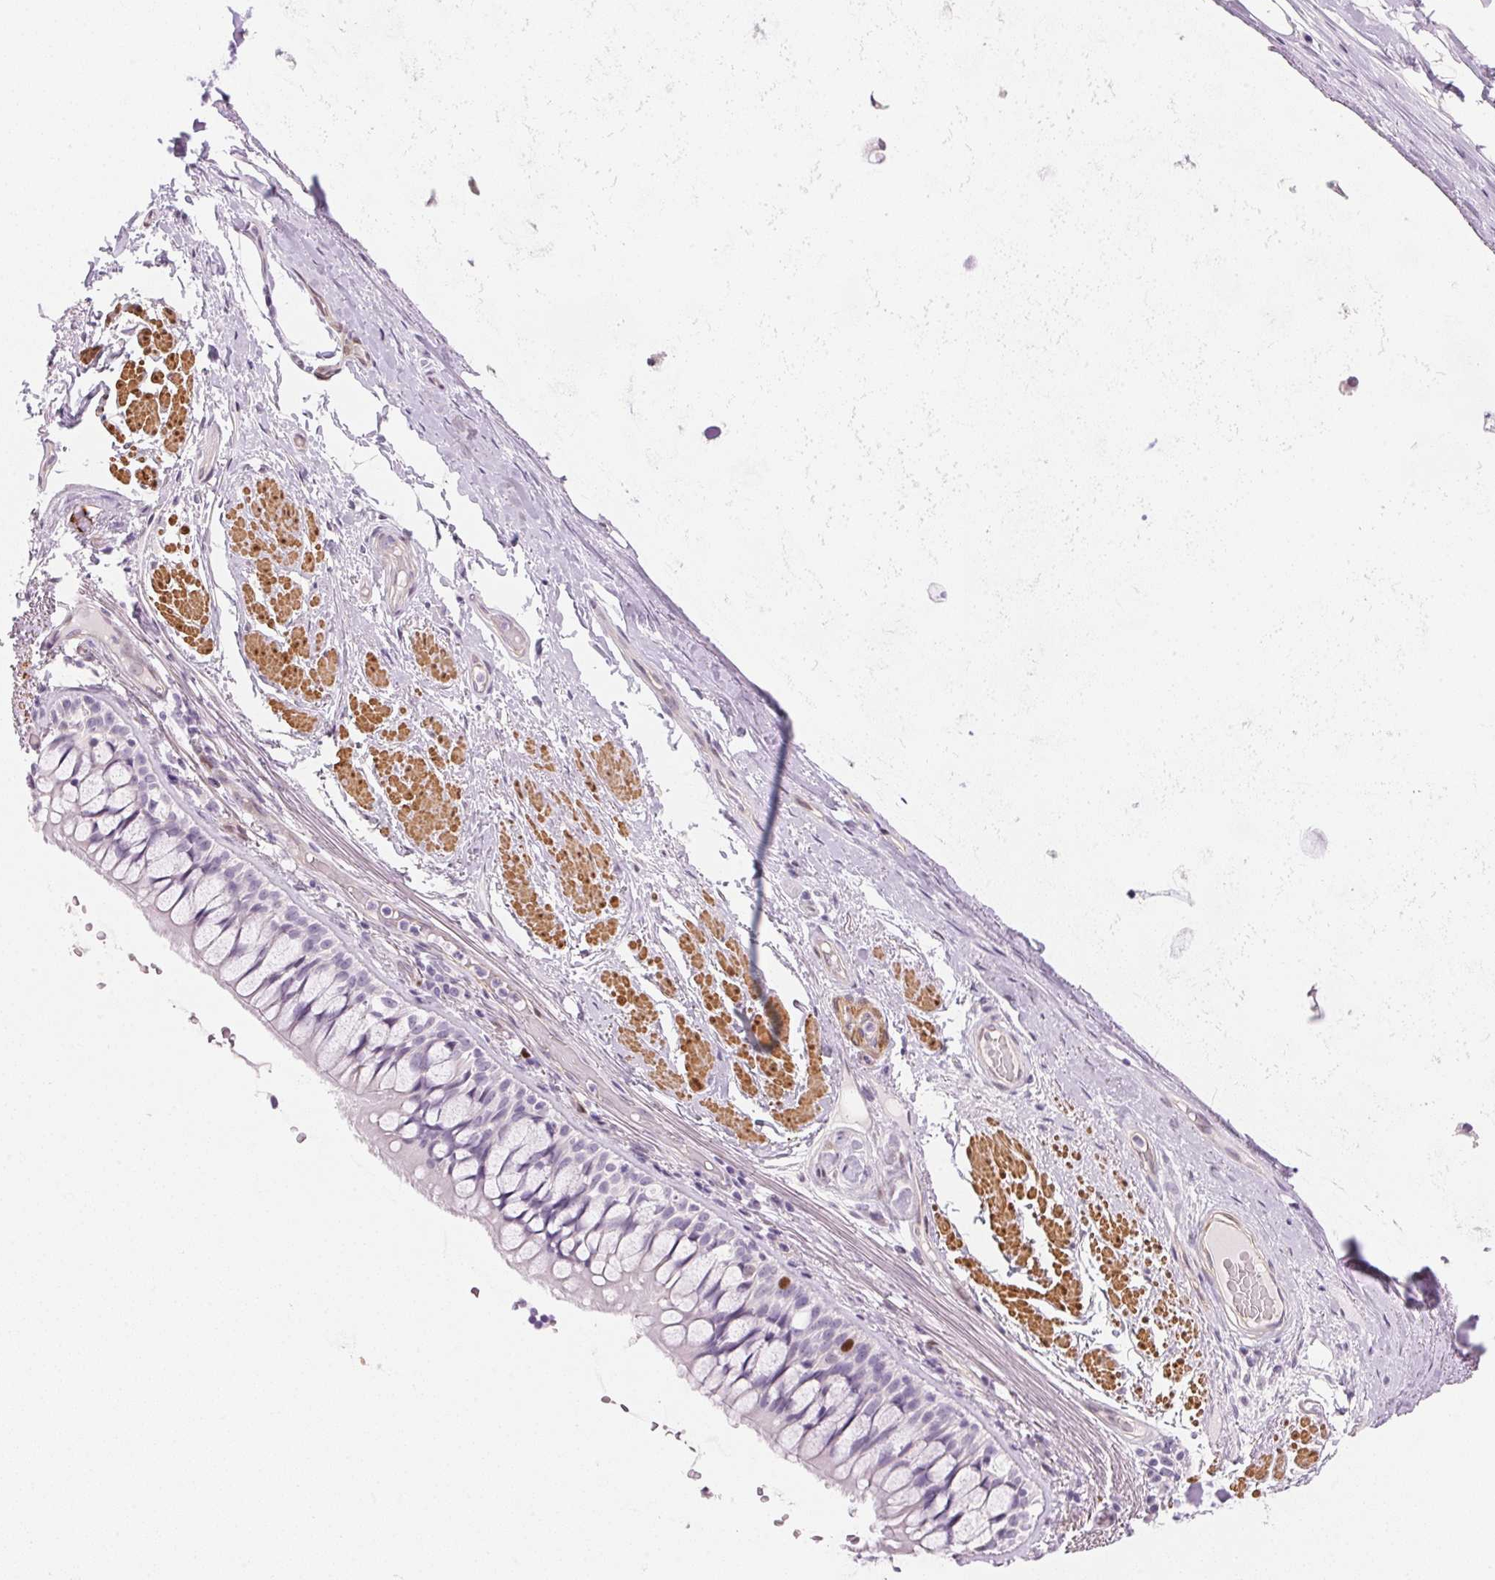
{"staining": {"intensity": "negative", "quantity": "none", "location": "none"}, "tissue": "soft tissue", "cell_type": "Fibroblasts", "image_type": "normal", "snomed": [{"axis": "morphology", "description": "Normal tissue, NOS"}, {"axis": "topography", "description": "Cartilage tissue"}, {"axis": "topography", "description": "Bronchus"}], "caption": "High power microscopy image of an immunohistochemistry photomicrograph of benign soft tissue, revealing no significant staining in fibroblasts.", "gene": "SMTN", "patient": {"sex": "male", "age": 64}}